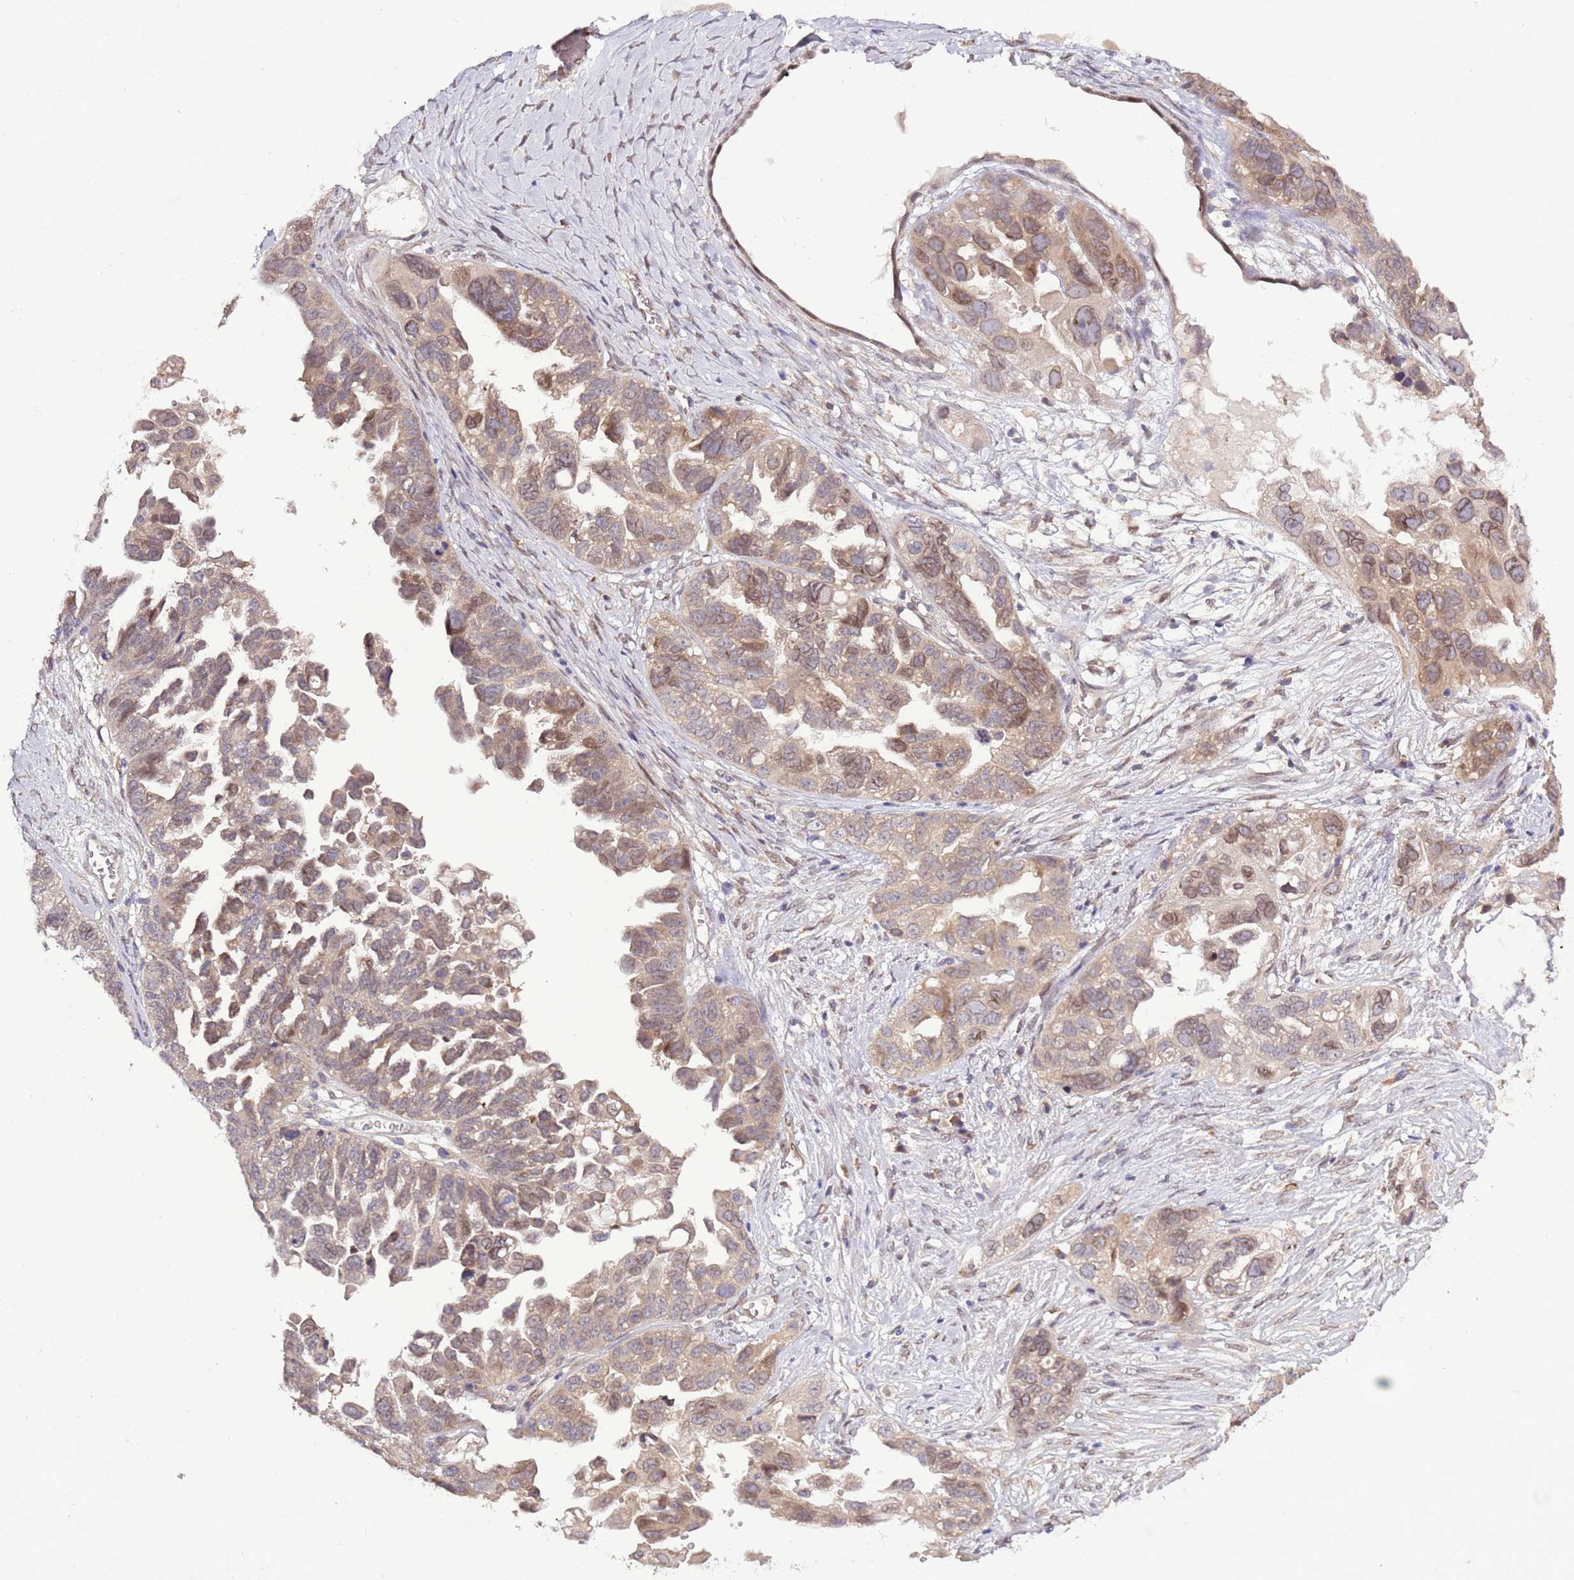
{"staining": {"intensity": "moderate", "quantity": "<25%", "location": "cytoplasmic/membranous,nuclear"}, "tissue": "ovarian cancer", "cell_type": "Tumor cells", "image_type": "cancer", "snomed": [{"axis": "morphology", "description": "Cystadenocarcinoma, serous, NOS"}, {"axis": "topography", "description": "Ovary"}], "caption": "There is low levels of moderate cytoplasmic/membranous and nuclear staining in tumor cells of ovarian cancer, as demonstrated by immunohistochemical staining (brown color).", "gene": "ZNF665", "patient": {"sex": "female", "age": 79}}